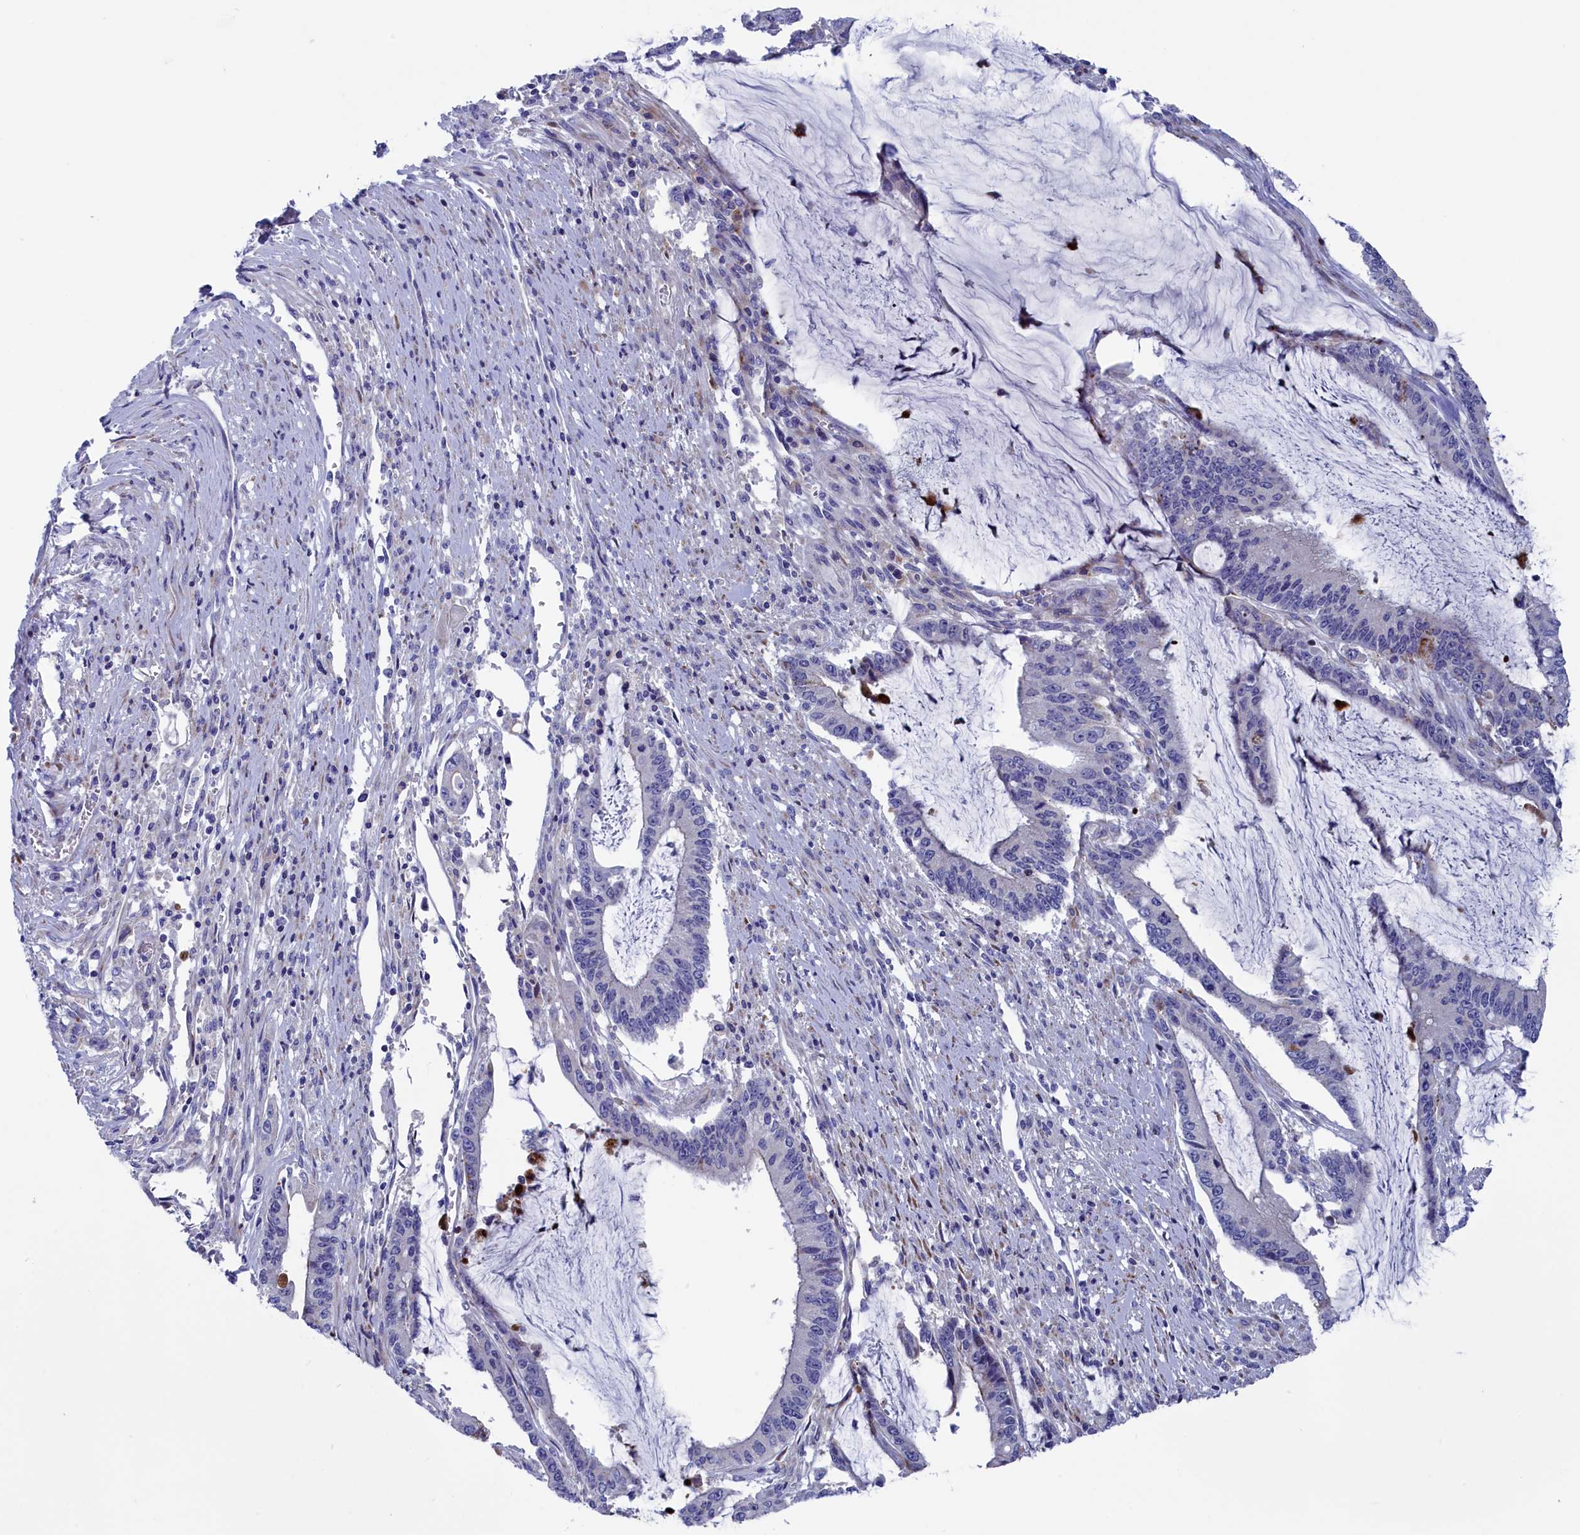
{"staining": {"intensity": "negative", "quantity": "none", "location": "none"}, "tissue": "pancreatic cancer", "cell_type": "Tumor cells", "image_type": "cancer", "snomed": [{"axis": "morphology", "description": "Adenocarcinoma, NOS"}, {"axis": "topography", "description": "Pancreas"}], "caption": "Tumor cells are negative for protein expression in human pancreatic cancer (adenocarcinoma).", "gene": "NUDT7", "patient": {"sex": "female", "age": 50}}